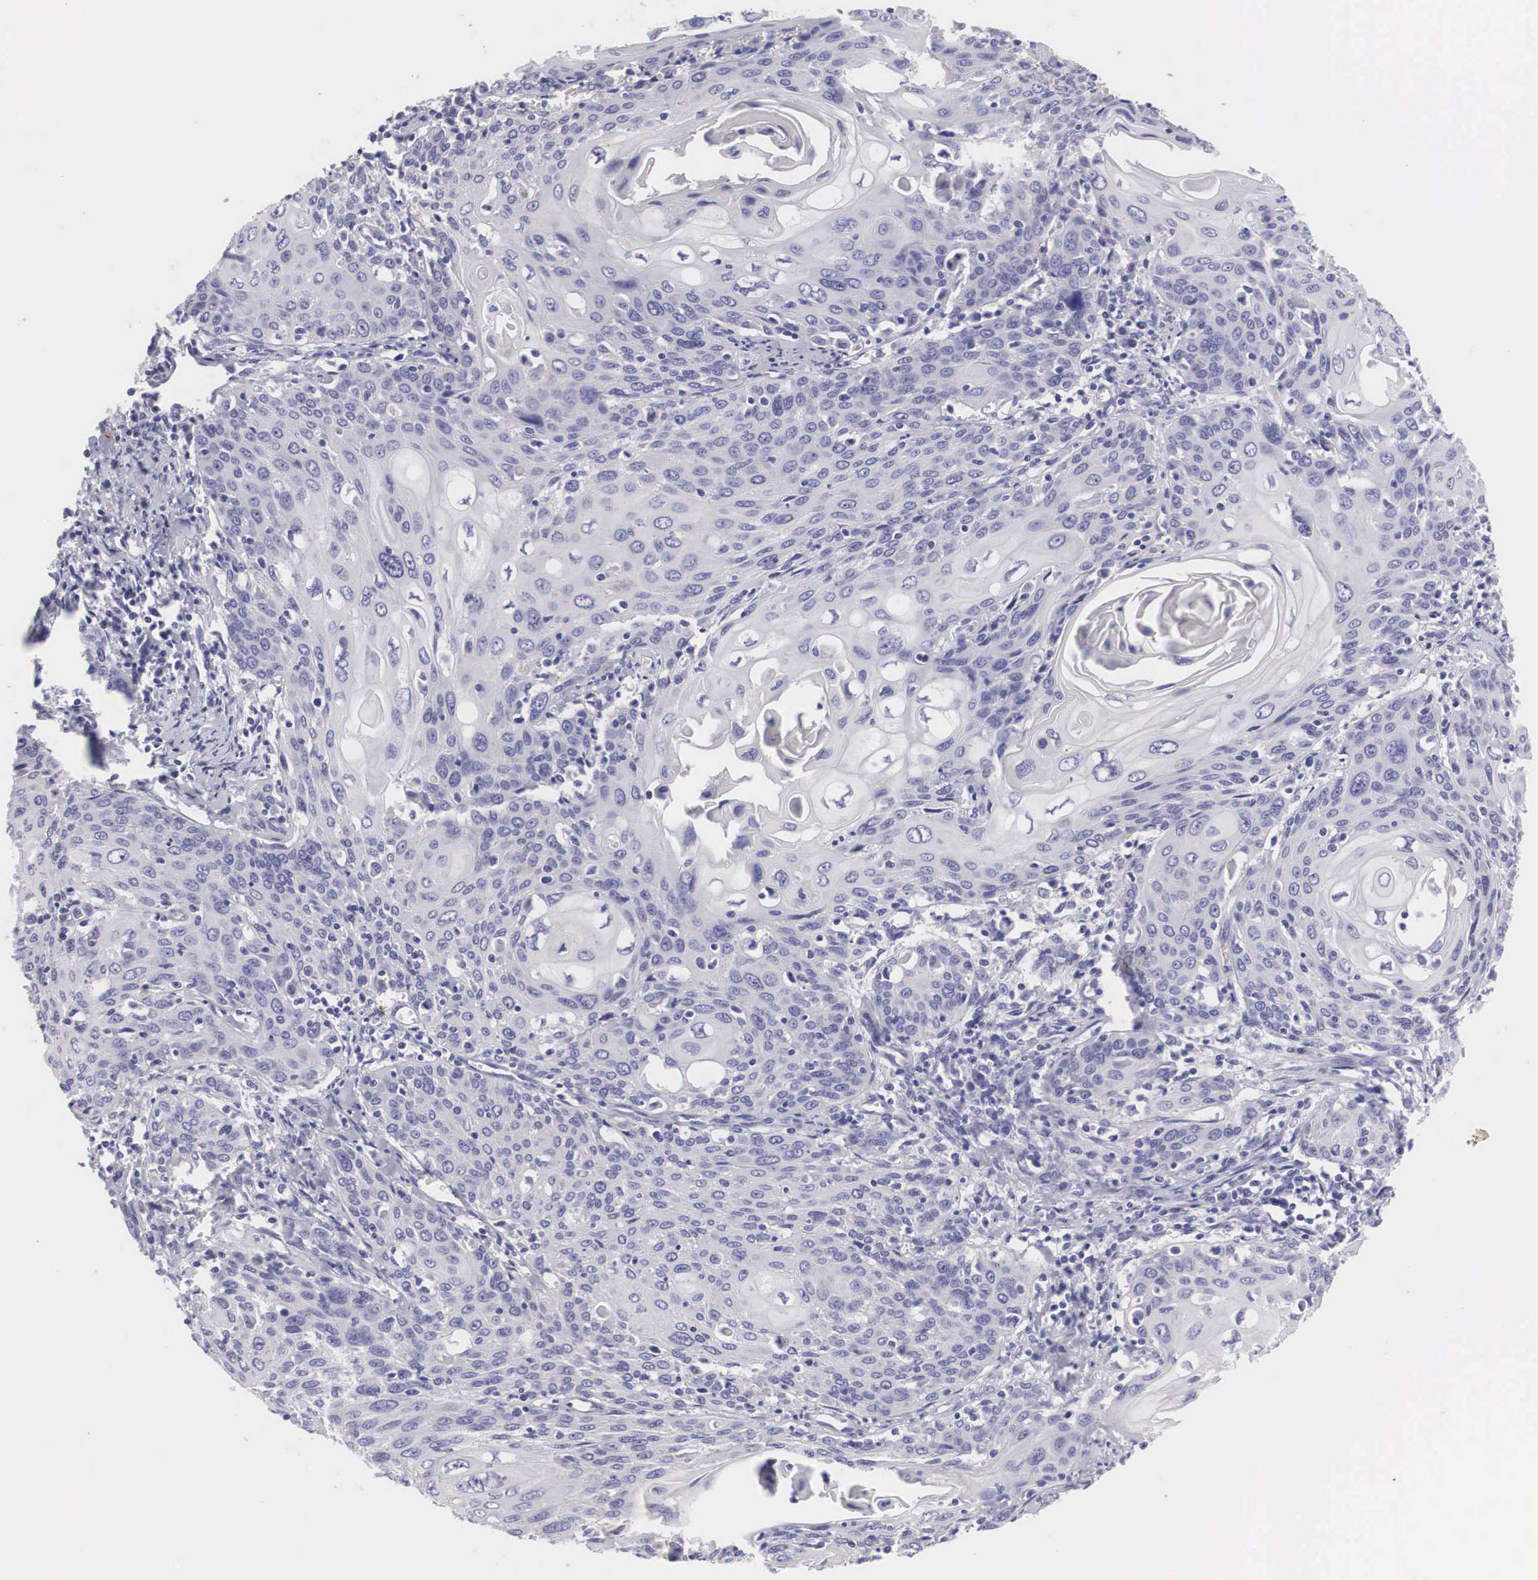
{"staining": {"intensity": "negative", "quantity": "none", "location": "none"}, "tissue": "cervical cancer", "cell_type": "Tumor cells", "image_type": "cancer", "snomed": [{"axis": "morphology", "description": "Squamous cell carcinoma, NOS"}, {"axis": "topography", "description": "Cervix"}], "caption": "A high-resolution photomicrograph shows immunohistochemistry (IHC) staining of squamous cell carcinoma (cervical), which shows no significant expression in tumor cells.", "gene": "CLU", "patient": {"sex": "female", "age": 54}}